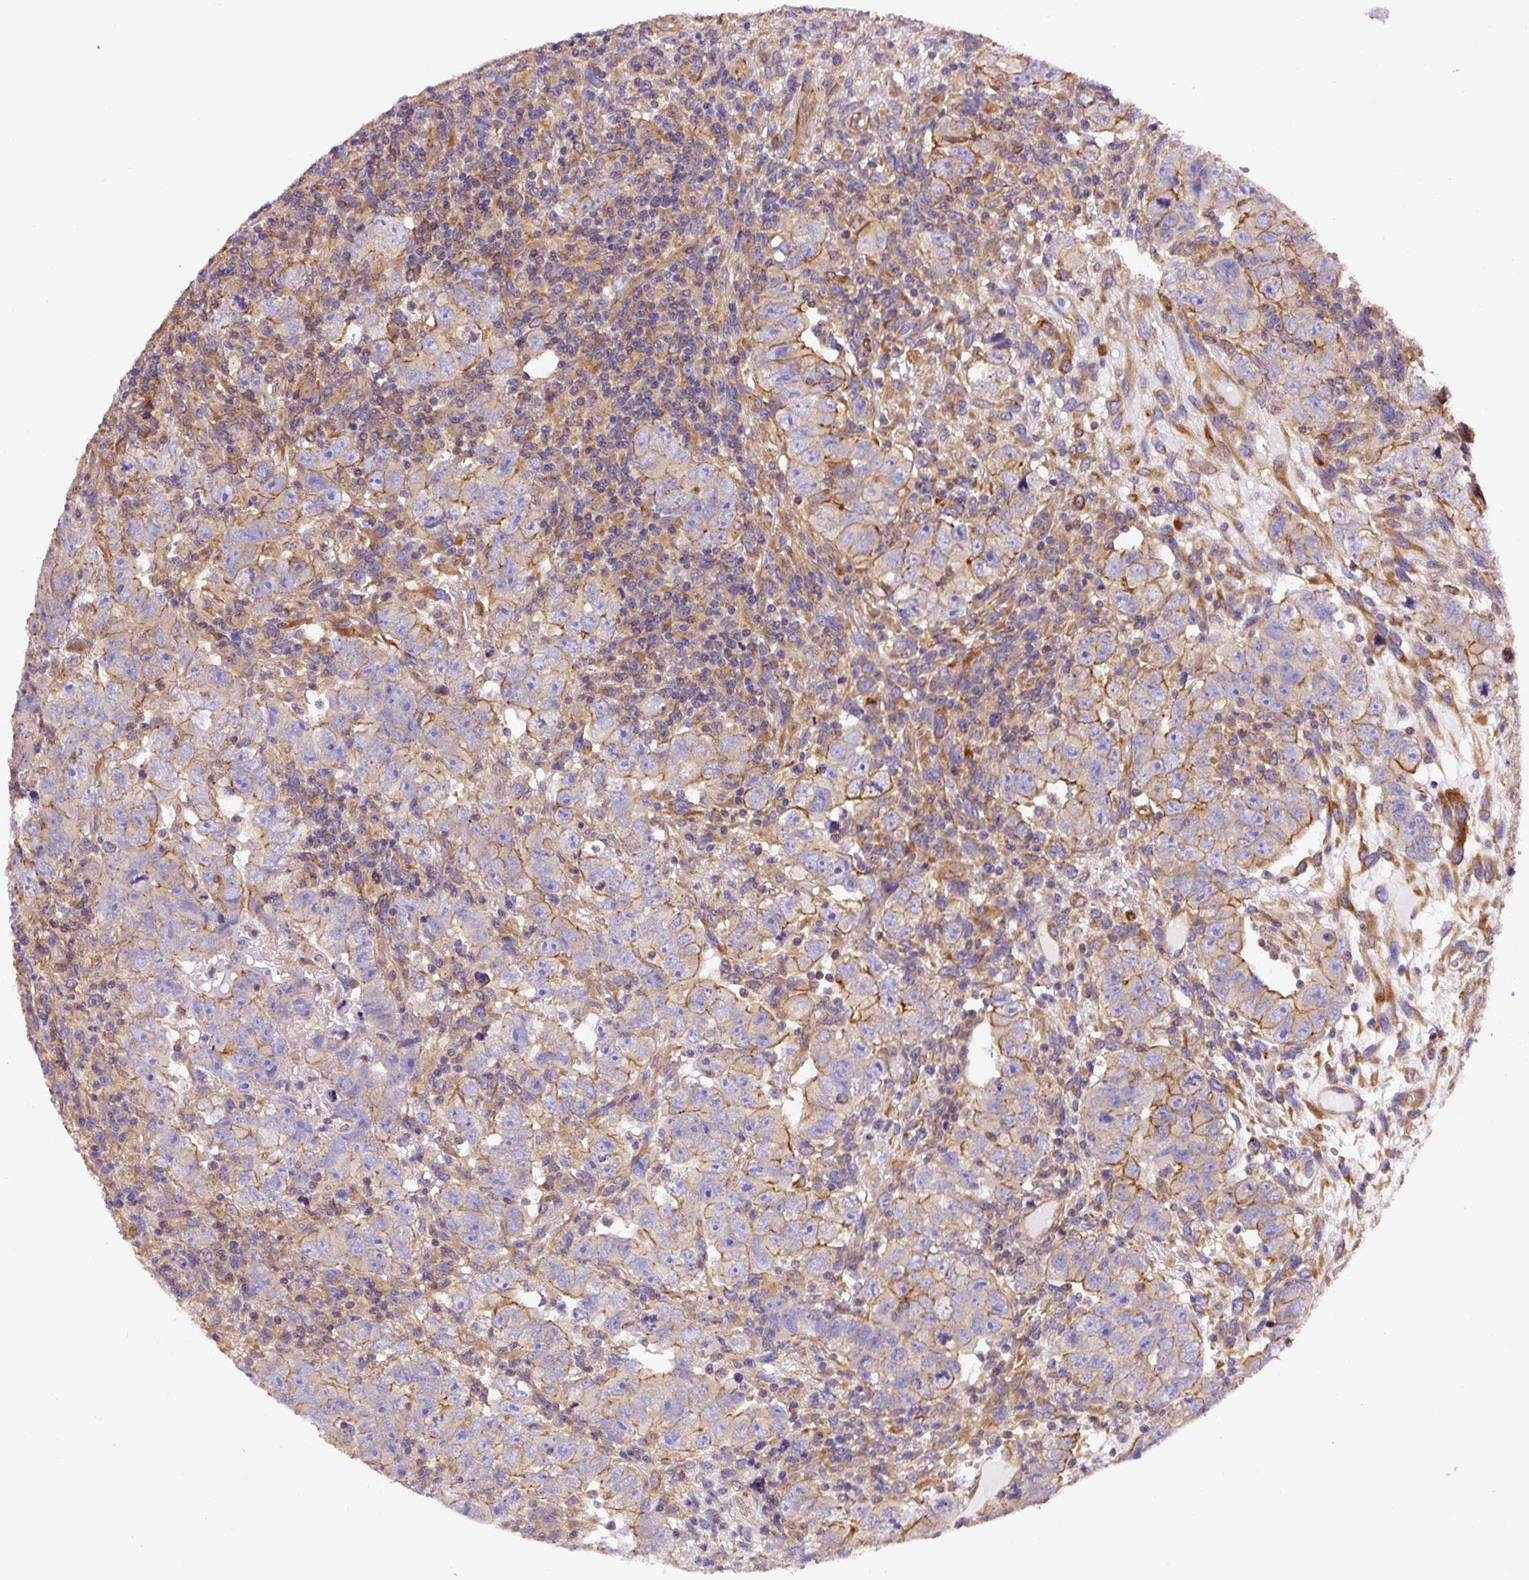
{"staining": {"intensity": "moderate", "quantity": "<25%", "location": "cytoplasmic/membranous"}, "tissue": "testis cancer", "cell_type": "Tumor cells", "image_type": "cancer", "snomed": [{"axis": "morphology", "description": "Carcinoma, Embryonal, NOS"}, {"axis": "topography", "description": "Testis"}], "caption": "Immunohistochemistry (IHC) of testis embryonal carcinoma demonstrates low levels of moderate cytoplasmic/membranous positivity in approximately <25% of tumor cells.", "gene": "DCTN1", "patient": {"sex": "male", "age": 24}}